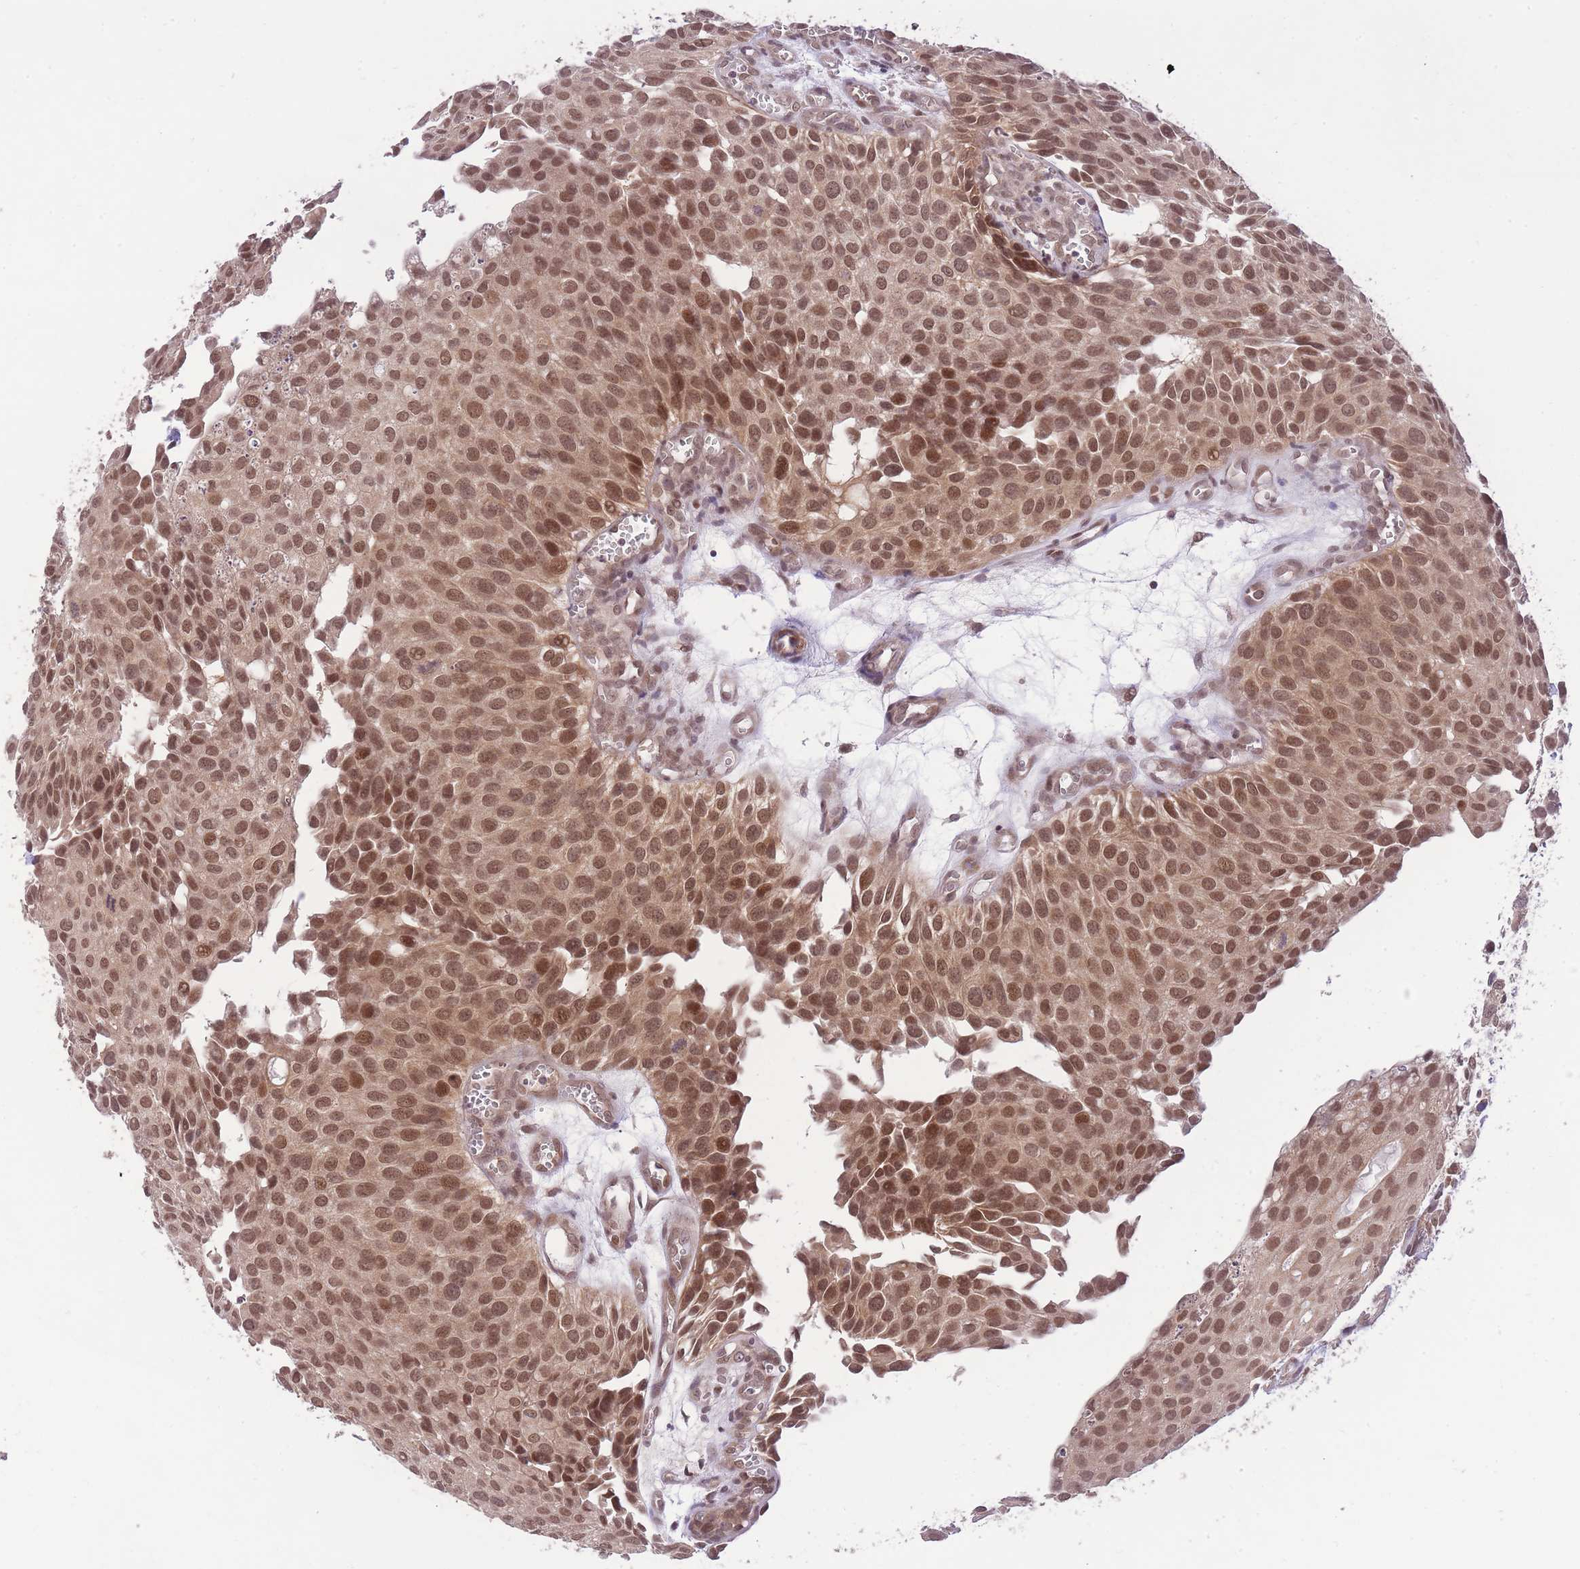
{"staining": {"intensity": "moderate", "quantity": ">75%", "location": "nuclear"}, "tissue": "urothelial cancer", "cell_type": "Tumor cells", "image_type": "cancer", "snomed": [{"axis": "morphology", "description": "Urothelial carcinoma, Low grade"}, {"axis": "topography", "description": "Urinary bladder"}], "caption": "Protein expression analysis of urothelial cancer displays moderate nuclear expression in about >75% of tumor cells.", "gene": "ELOA2", "patient": {"sex": "male", "age": 88}}